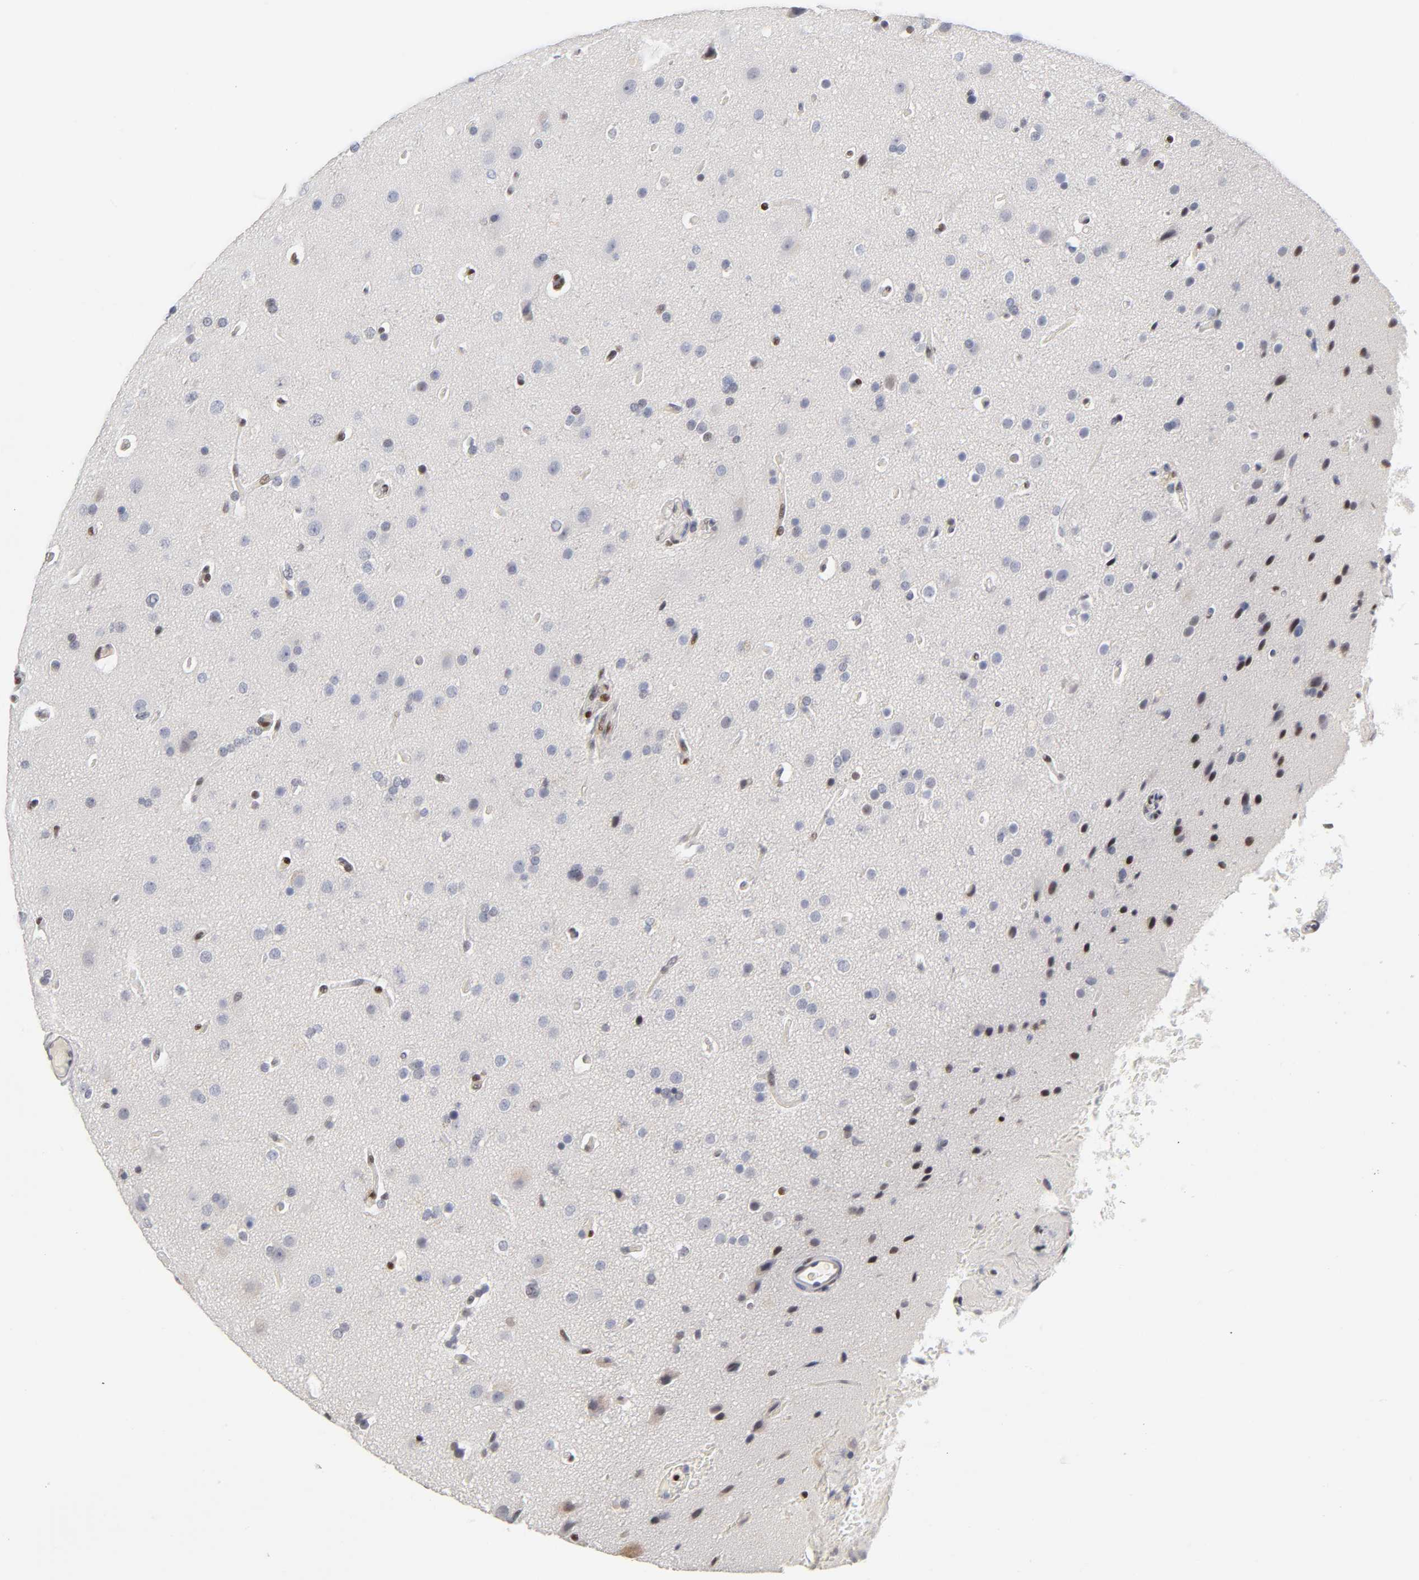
{"staining": {"intensity": "strong", "quantity": "<25%", "location": "nuclear"}, "tissue": "glioma", "cell_type": "Tumor cells", "image_type": "cancer", "snomed": [{"axis": "morphology", "description": "Glioma, malignant, Low grade"}, {"axis": "topography", "description": "Cerebral cortex"}], "caption": "Human malignant low-grade glioma stained with a brown dye demonstrates strong nuclear positive positivity in approximately <25% of tumor cells.", "gene": "SP3", "patient": {"sex": "female", "age": 47}}